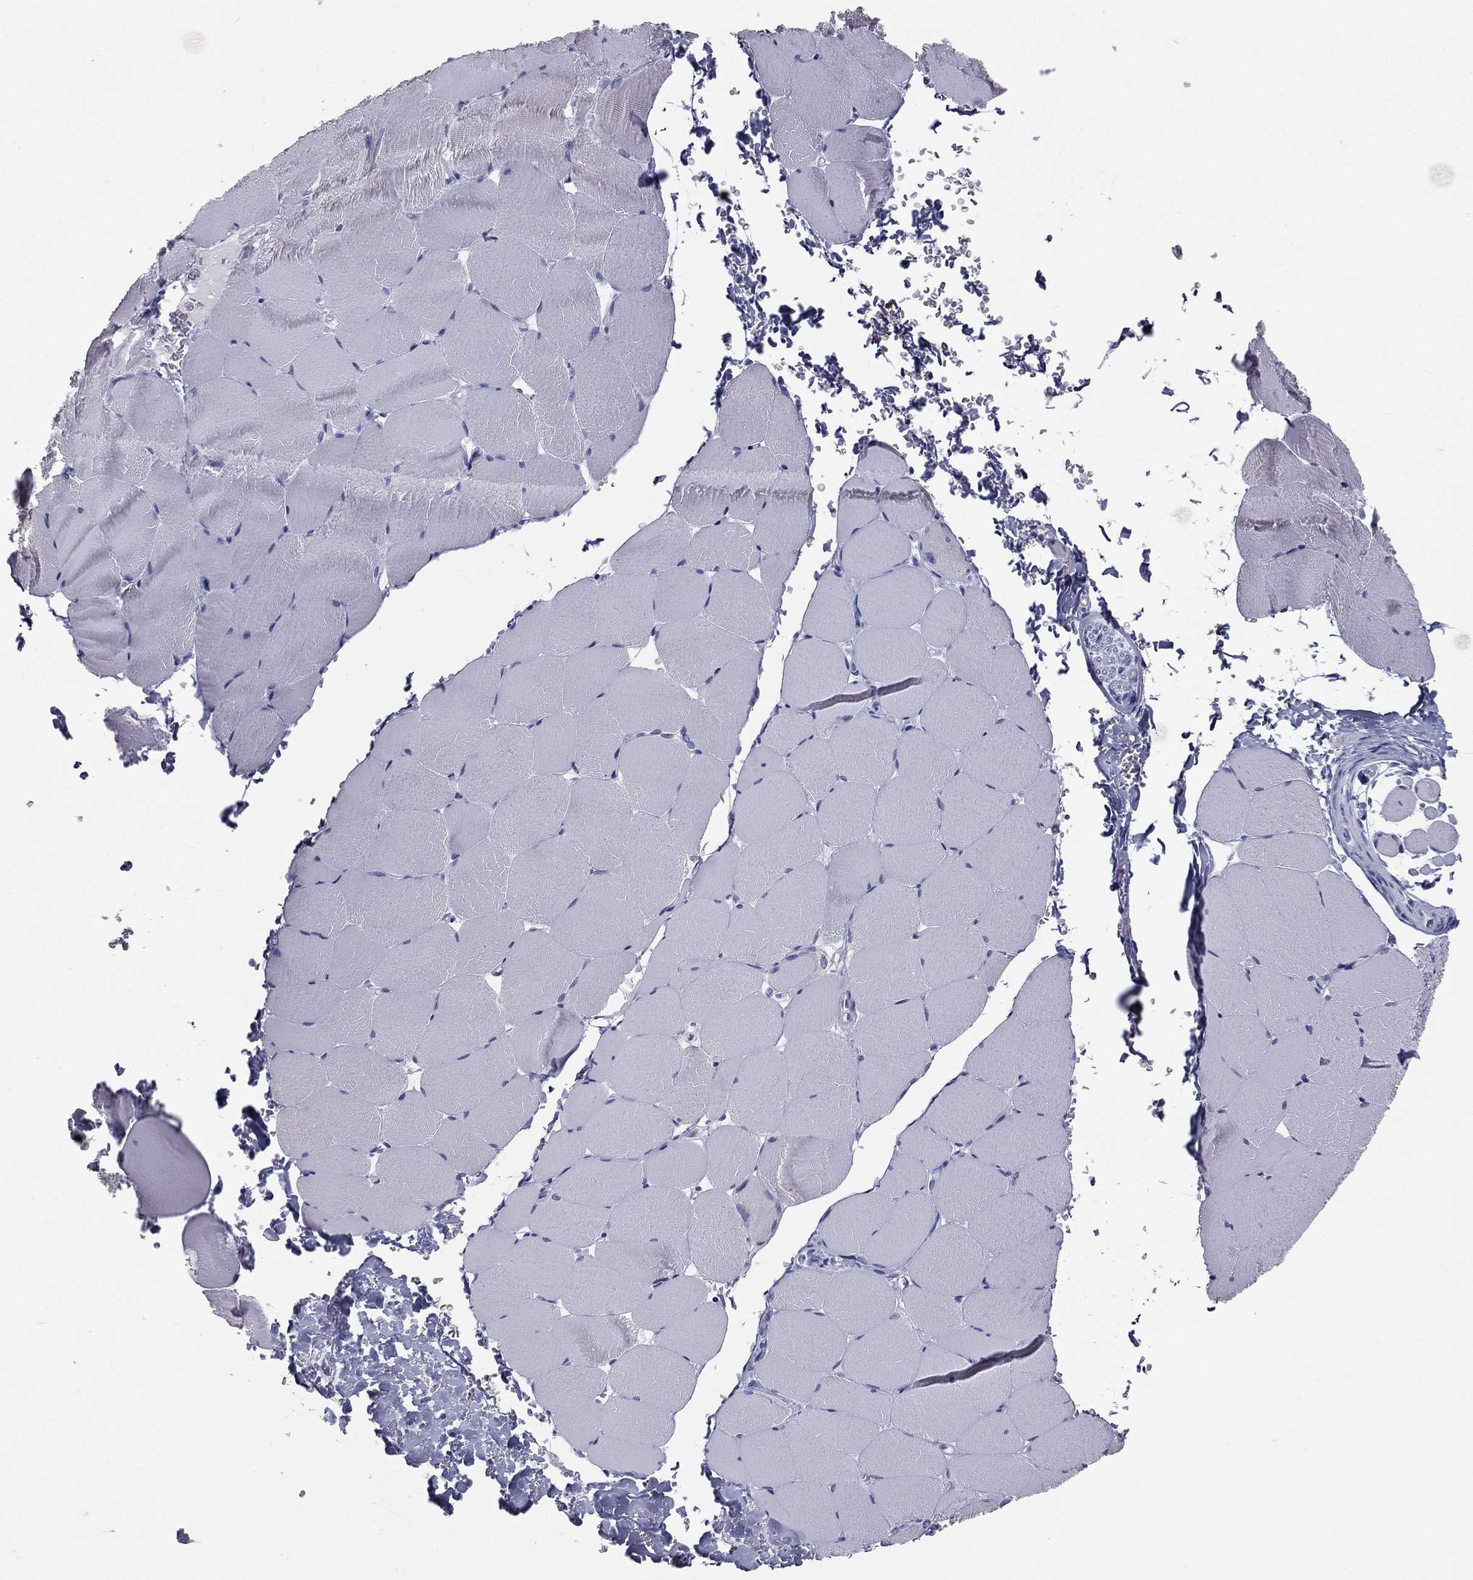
{"staining": {"intensity": "negative", "quantity": "none", "location": "none"}, "tissue": "skeletal muscle", "cell_type": "Myocytes", "image_type": "normal", "snomed": [{"axis": "morphology", "description": "Normal tissue, NOS"}, {"axis": "topography", "description": "Skeletal muscle"}], "caption": "The photomicrograph demonstrates no staining of myocytes in normal skeletal muscle. The staining was performed using DAB to visualize the protein expression in brown, while the nuclei were stained in blue with hematoxylin (Magnification: 20x).", "gene": "TFPI2", "patient": {"sex": "female", "age": 37}}